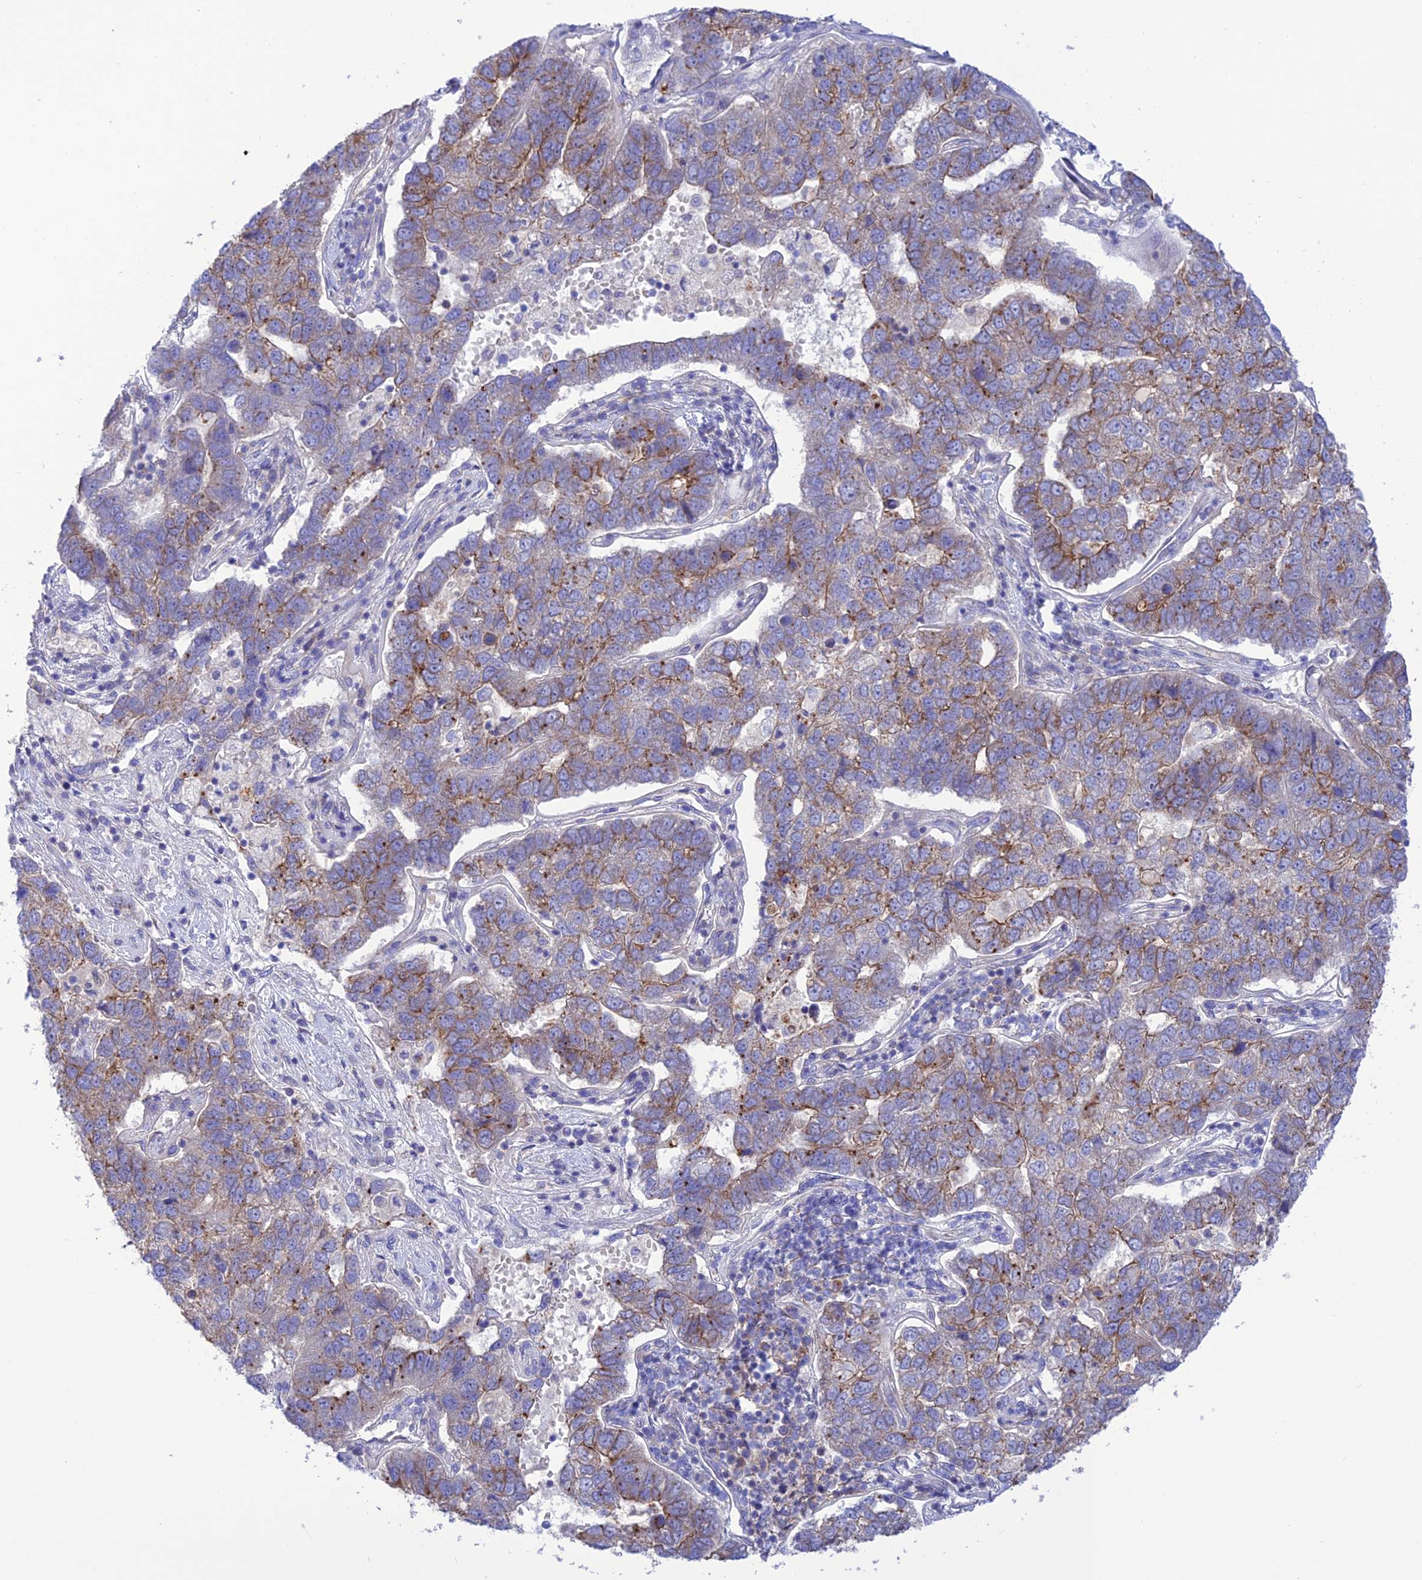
{"staining": {"intensity": "moderate", "quantity": "<25%", "location": "cytoplasmic/membranous"}, "tissue": "pancreatic cancer", "cell_type": "Tumor cells", "image_type": "cancer", "snomed": [{"axis": "morphology", "description": "Adenocarcinoma, NOS"}, {"axis": "topography", "description": "Pancreas"}], "caption": "This histopathology image demonstrates immunohistochemistry (IHC) staining of pancreatic adenocarcinoma, with low moderate cytoplasmic/membranous staining in approximately <25% of tumor cells.", "gene": "CHSY3", "patient": {"sex": "female", "age": 61}}